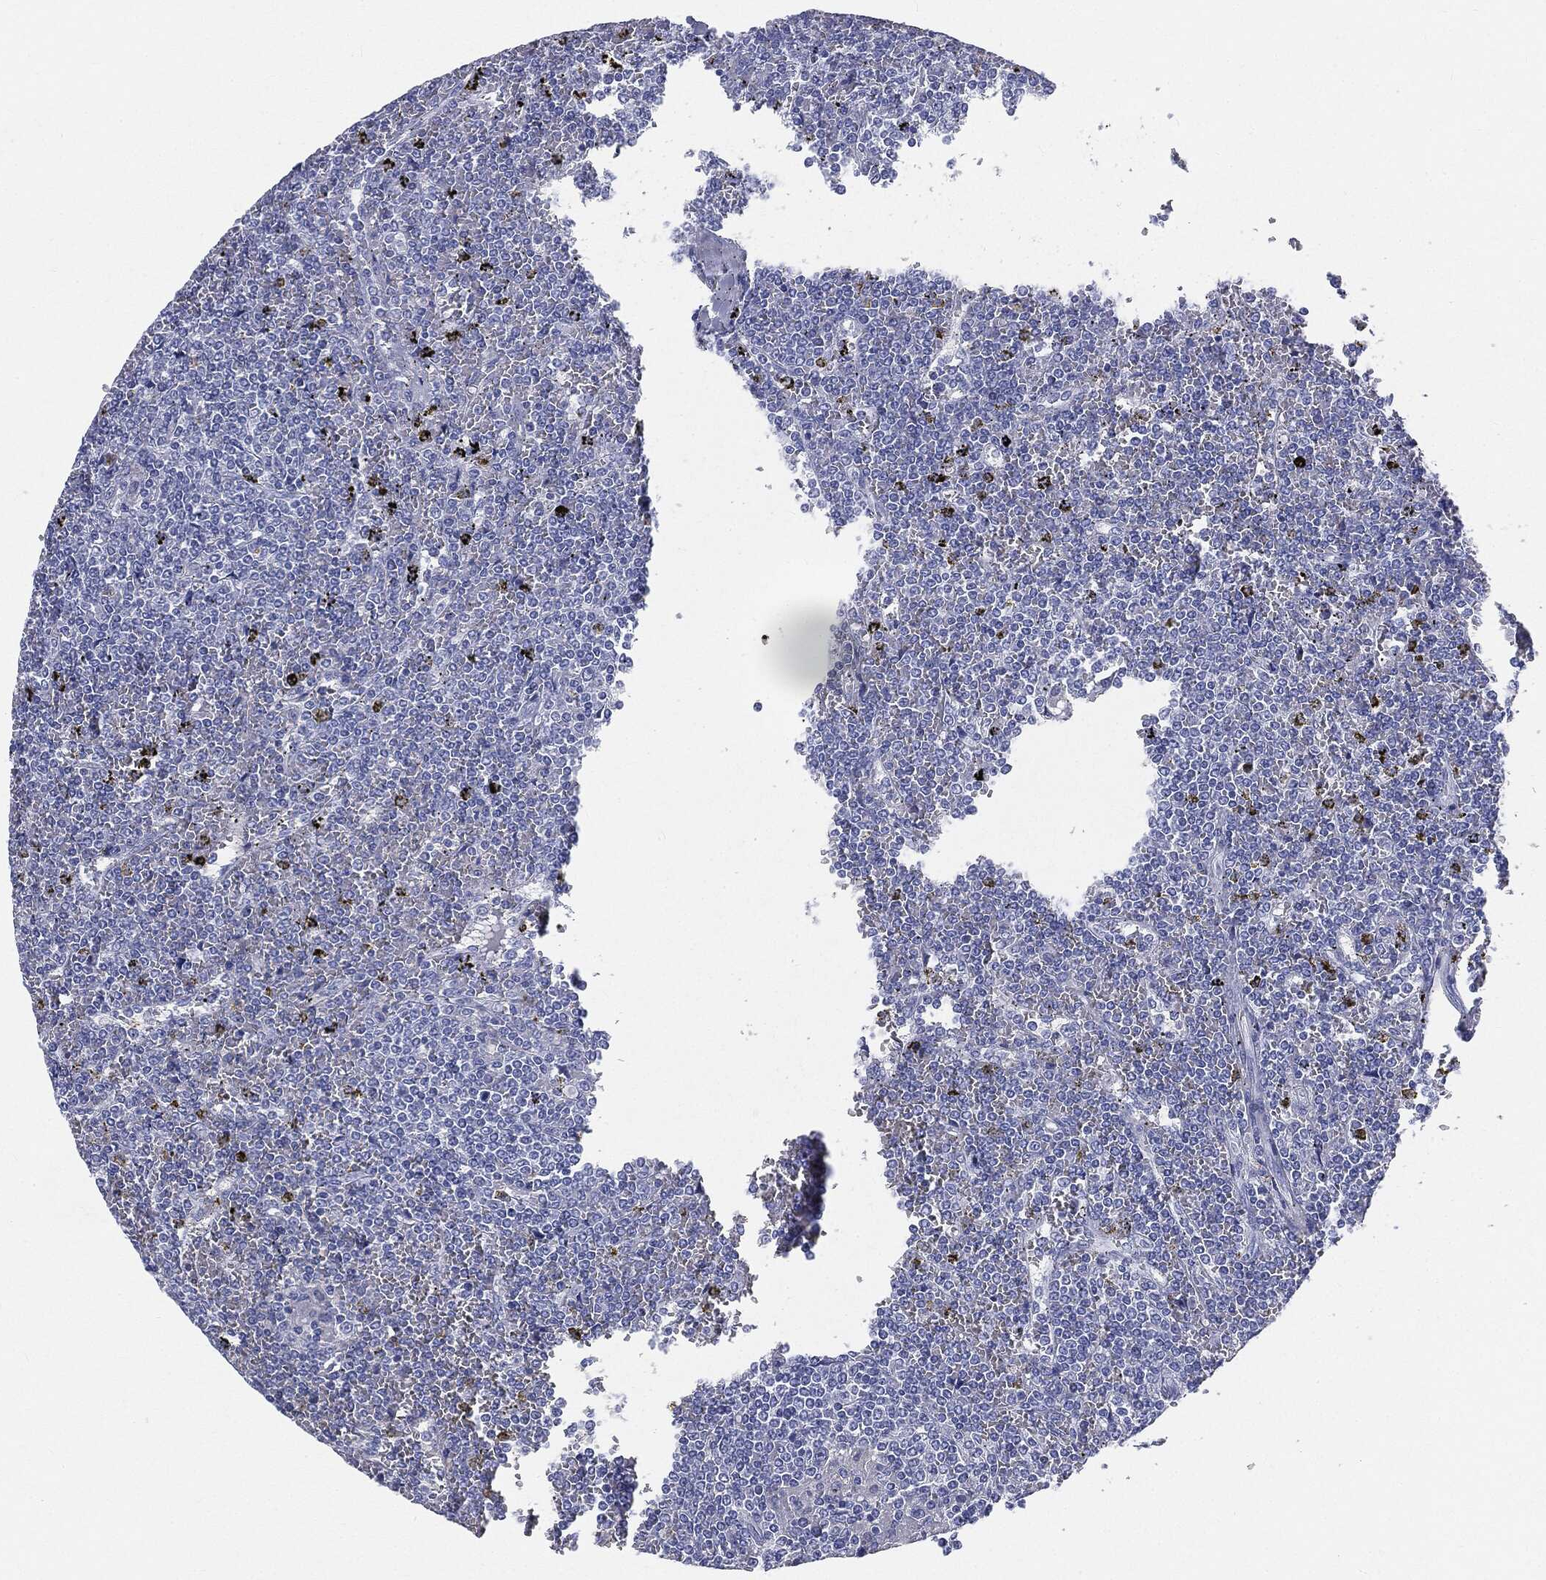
{"staining": {"intensity": "negative", "quantity": "none", "location": "none"}, "tissue": "lymphoma", "cell_type": "Tumor cells", "image_type": "cancer", "snomed": [{"axis": "morphology", "description": "Malignant lymphoma, non-Hodgkin's type, Low grade"}, {"axis": "topography", "description": "Spleen"}], "caption": "Malignant lymphoma, non-Hodgkin's type (low-grade) stained for a protein using IHC reveals no staining tumor cells.", "gene": "CUZD1", "patient": {"sex": "female", "age": 19}}